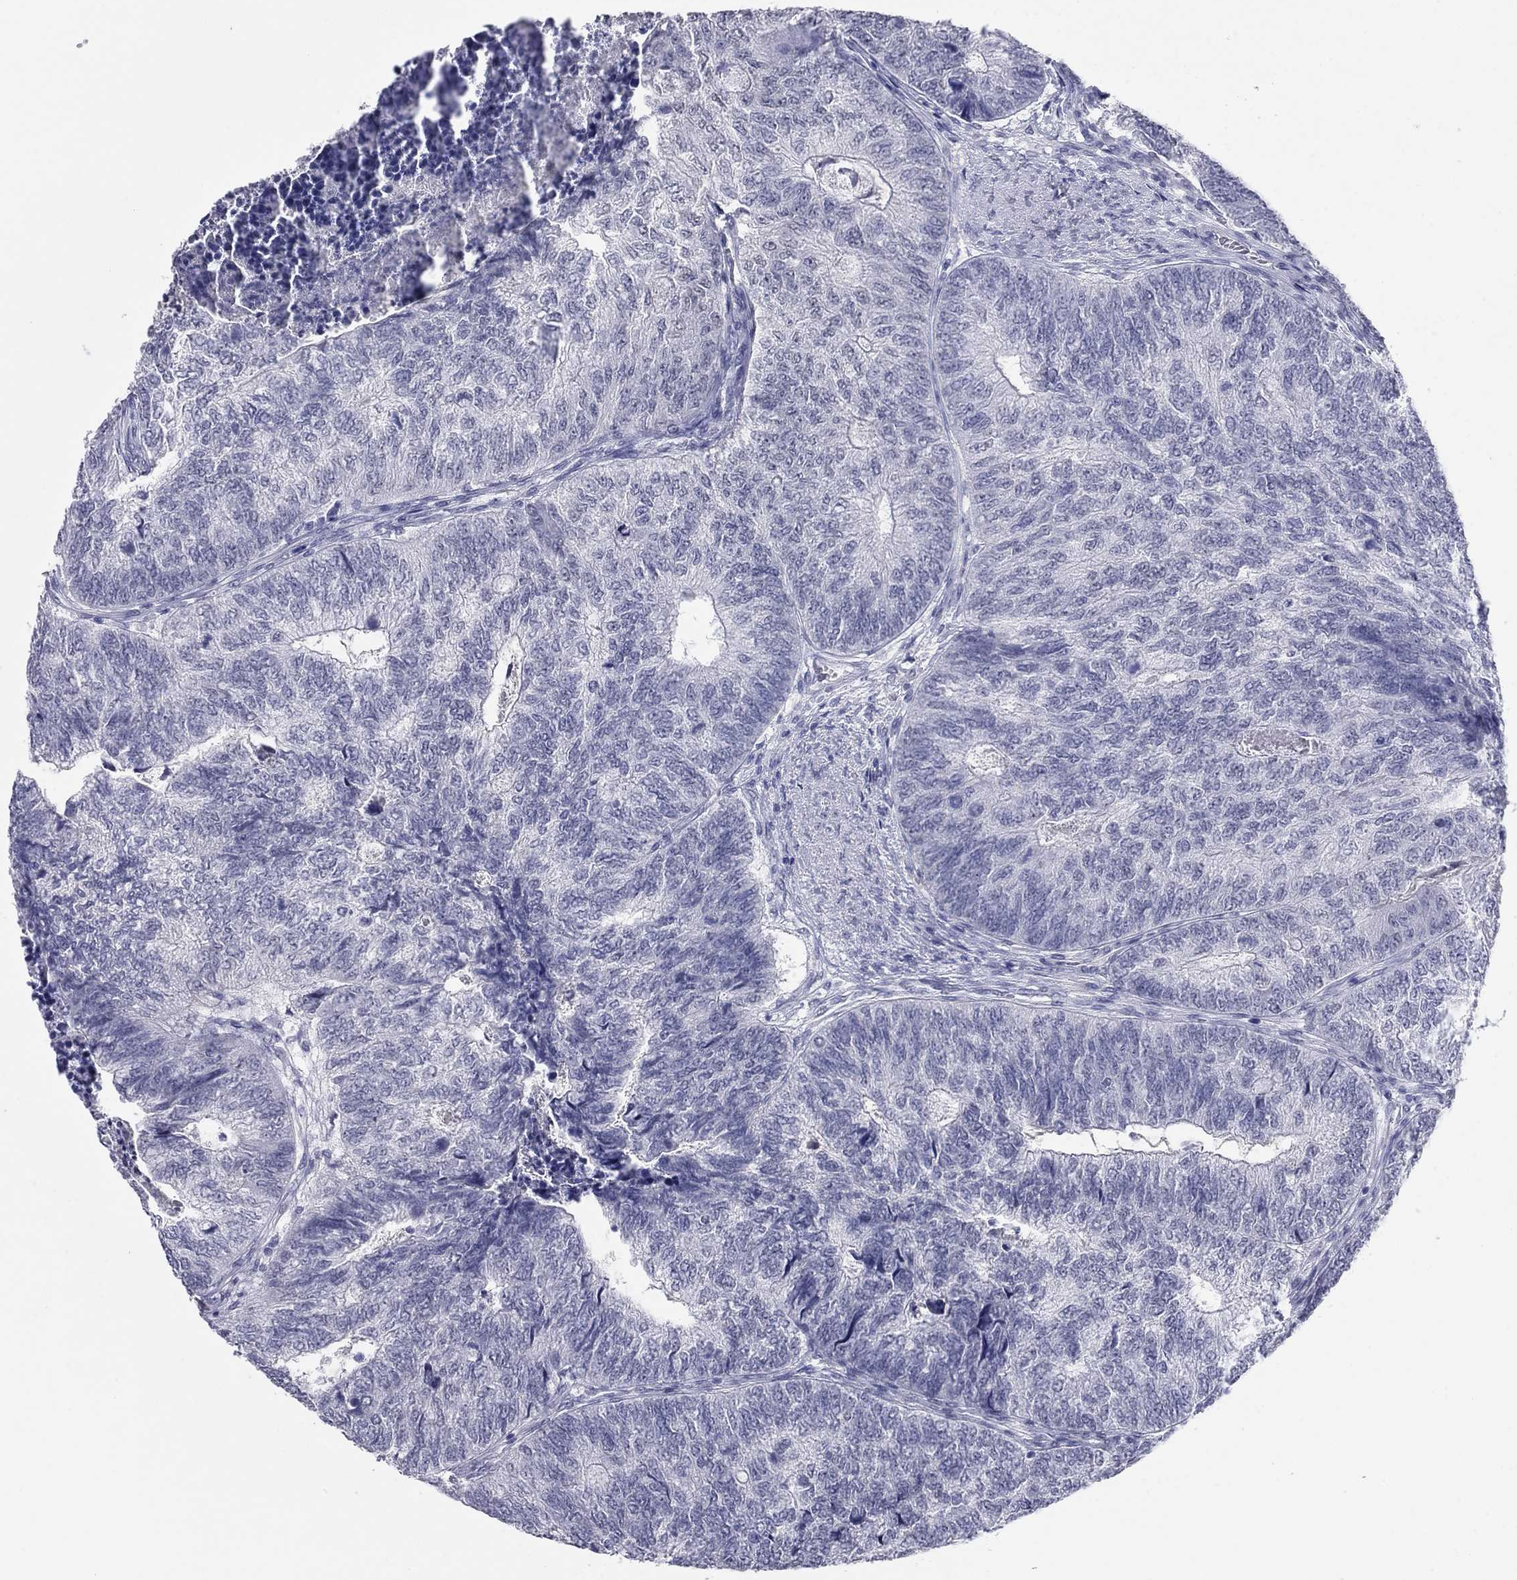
{"staining": {"intensity": "negative", "quantity": "none", "location": "none"}, "tissue": "colorectal cancer", "cell_type": "Tumor cells", "image_type": "cancer", "snomed": [{"axis": "morphology", "description": "Adenocarcinoma, NOS"}, {"axis": "topography", "description": "Colon"}], "caption": "This histopathology image is of colorectal cancer (adenocarcinoma) stained with immunohistochemistry (IHC) to label a protein in brown with the nuclei are counter-stained blue. There is no staining in tumor cells.", "gene": "KRT75", "patient": {"sex": "female", "age": 67}}